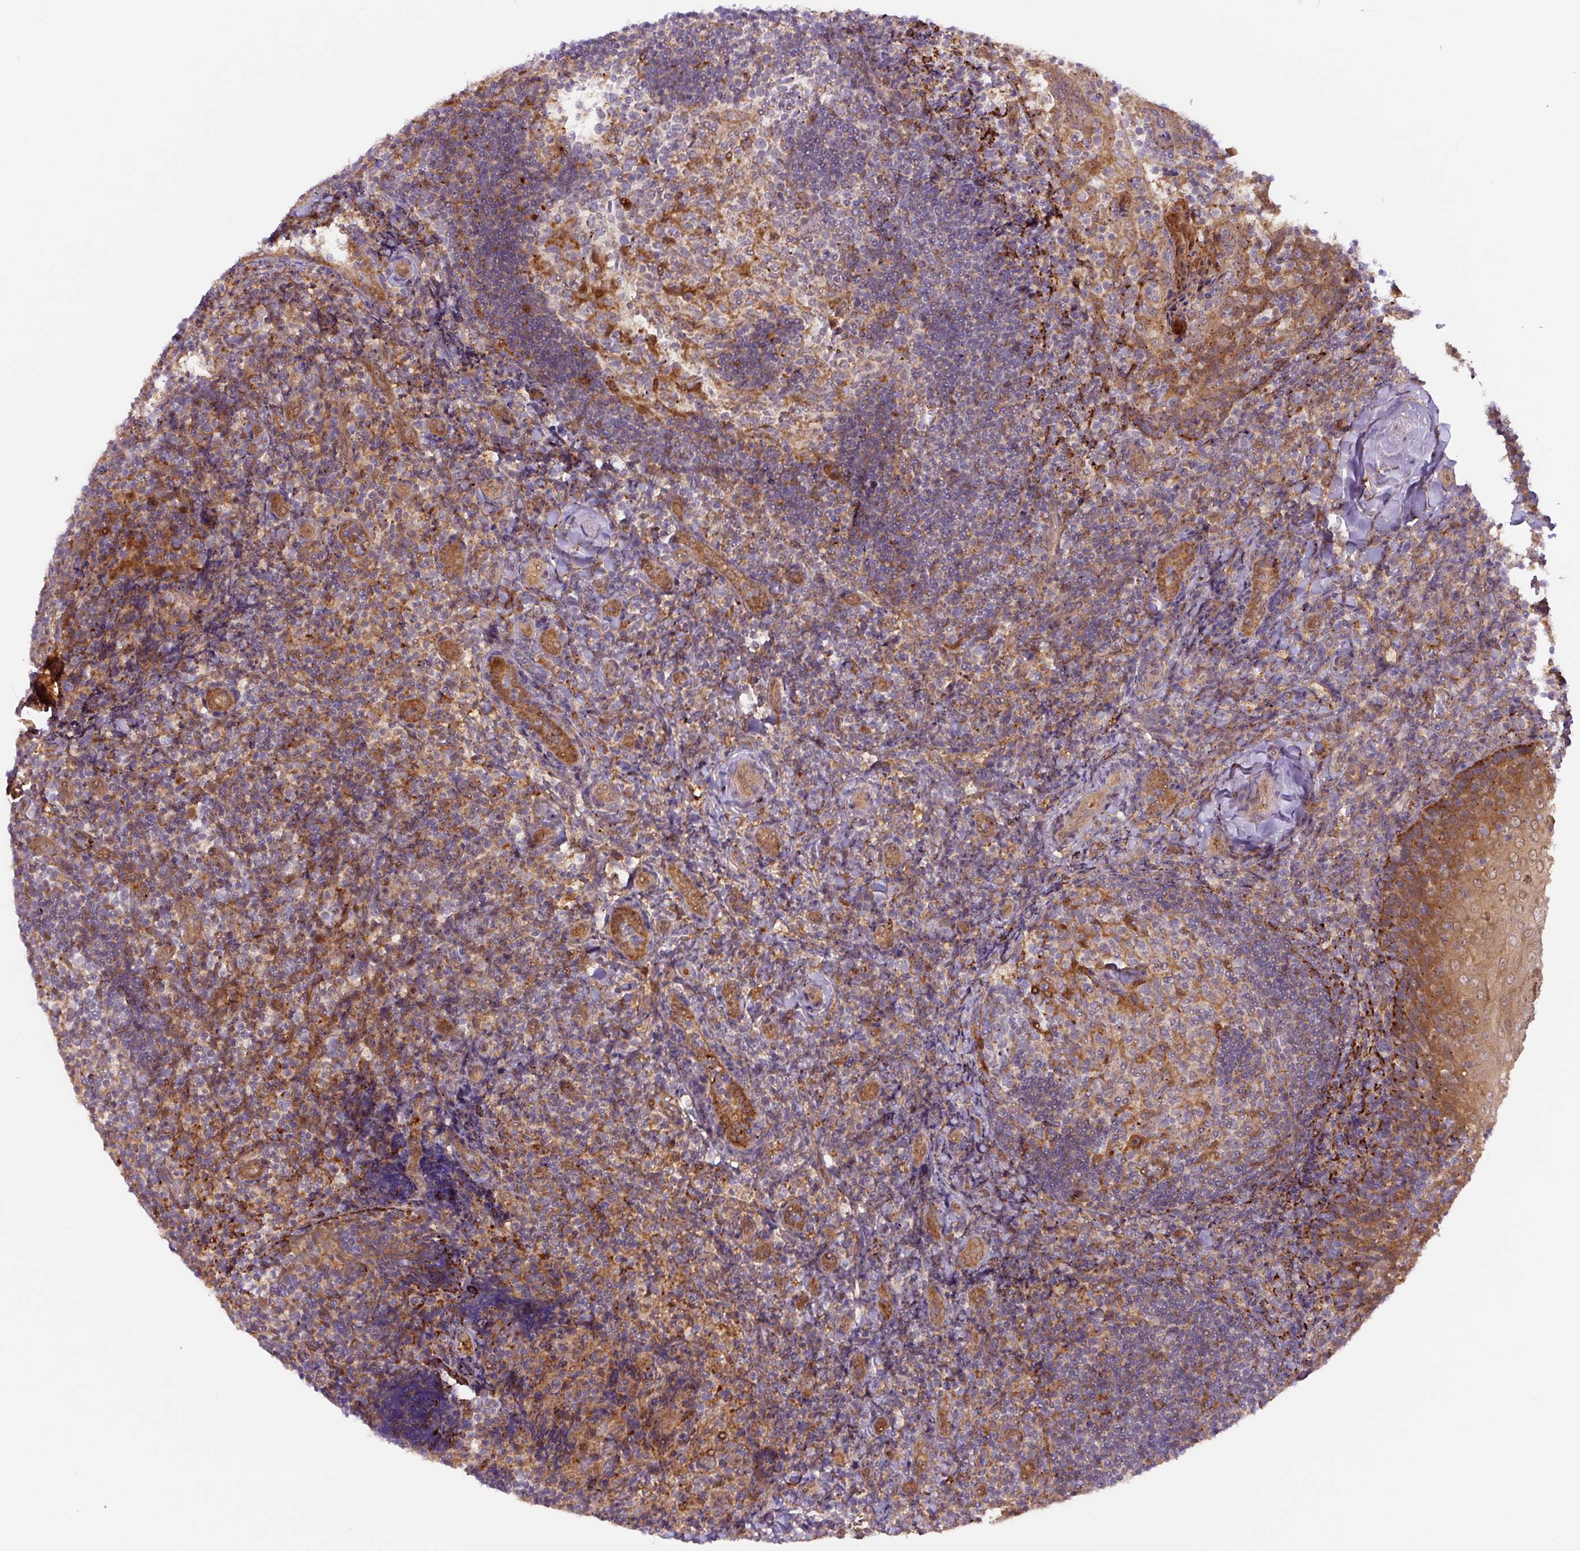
{"staining": {"intensity": "moderate", "quantity": "<25%", "location": "cytoplasmic/membranous"}, "tissue": "tonsil", "cell_type": "Germinal center cells", "image_type": "normal", "snomed": [{"axis": "morphology", "description": "Normal tissue, NOS"}, {"axis": "topography", "description": "Tonsil"}], "caption": "A high-resolution image shows IHC staining of normal tonsil, which demonstrates moderate cytoplasmic/membranous staining in approximately <25% of germinal center cells.", "gene": "ZSWIM7", "patient": {"sex": "female", "age": 10}}